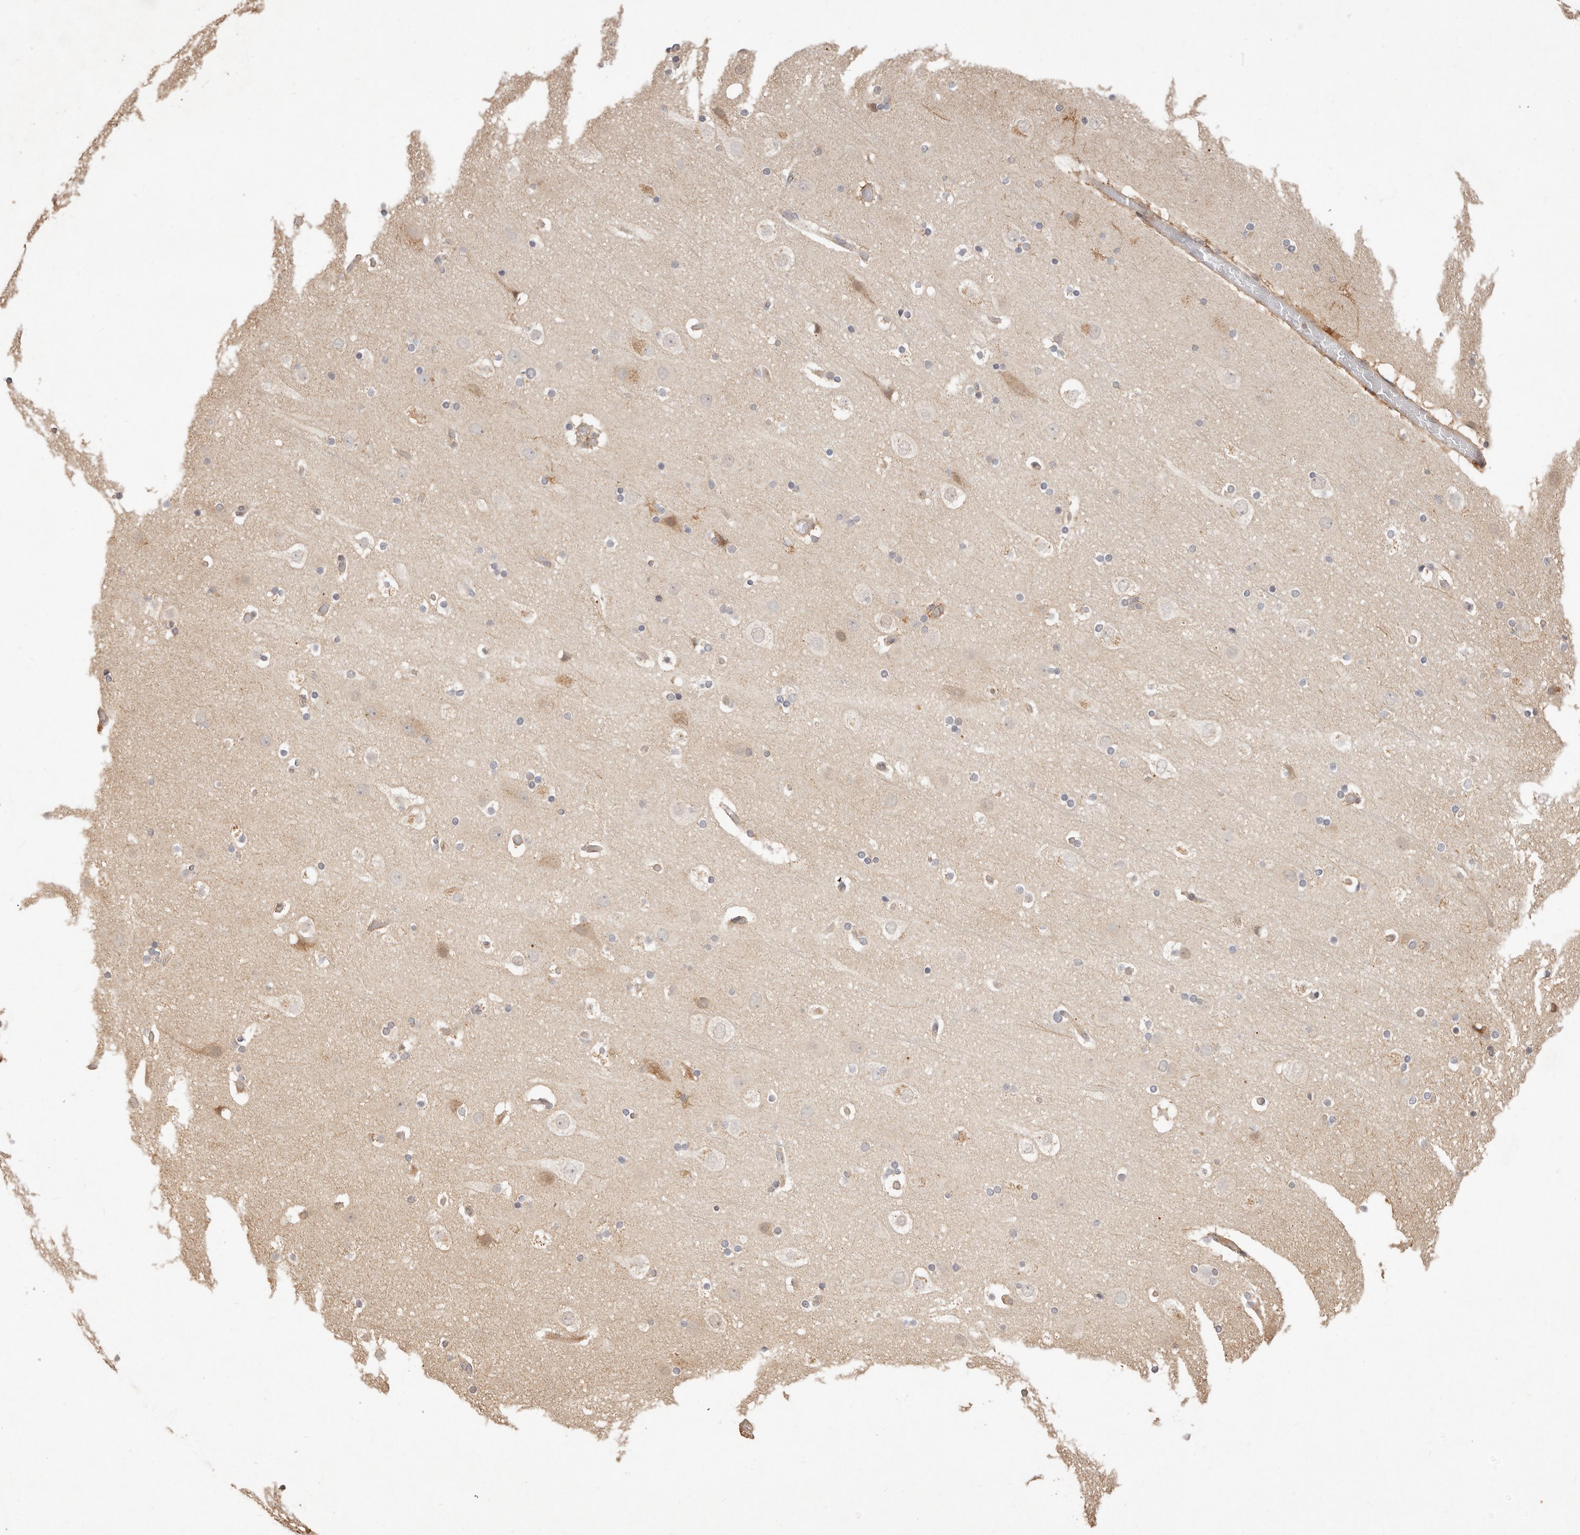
{"staining": {"intensity": "weak", "quantity": "25%-75%", "location": "cytoplasmic/membranous"}, "tissue": "cerebral cortex", "cell_type": "Endothelial cells", "image_type": "normal", "snomed": [{"axis": "morphology", "description": "Normal tissue, NOS"}, {"axis": "topography", "description": "Cerebral cortex"}], "caption": "The photomicrograph demonstrates immunohistochemical staining of unremarkable cerebral cortex. There is weak cytoplasmic/membranous expression is identified in approximately 25%-75% of endothelial cells.", "gene": "MTFR2", "patient": {"sex": "male", "age": 57}}